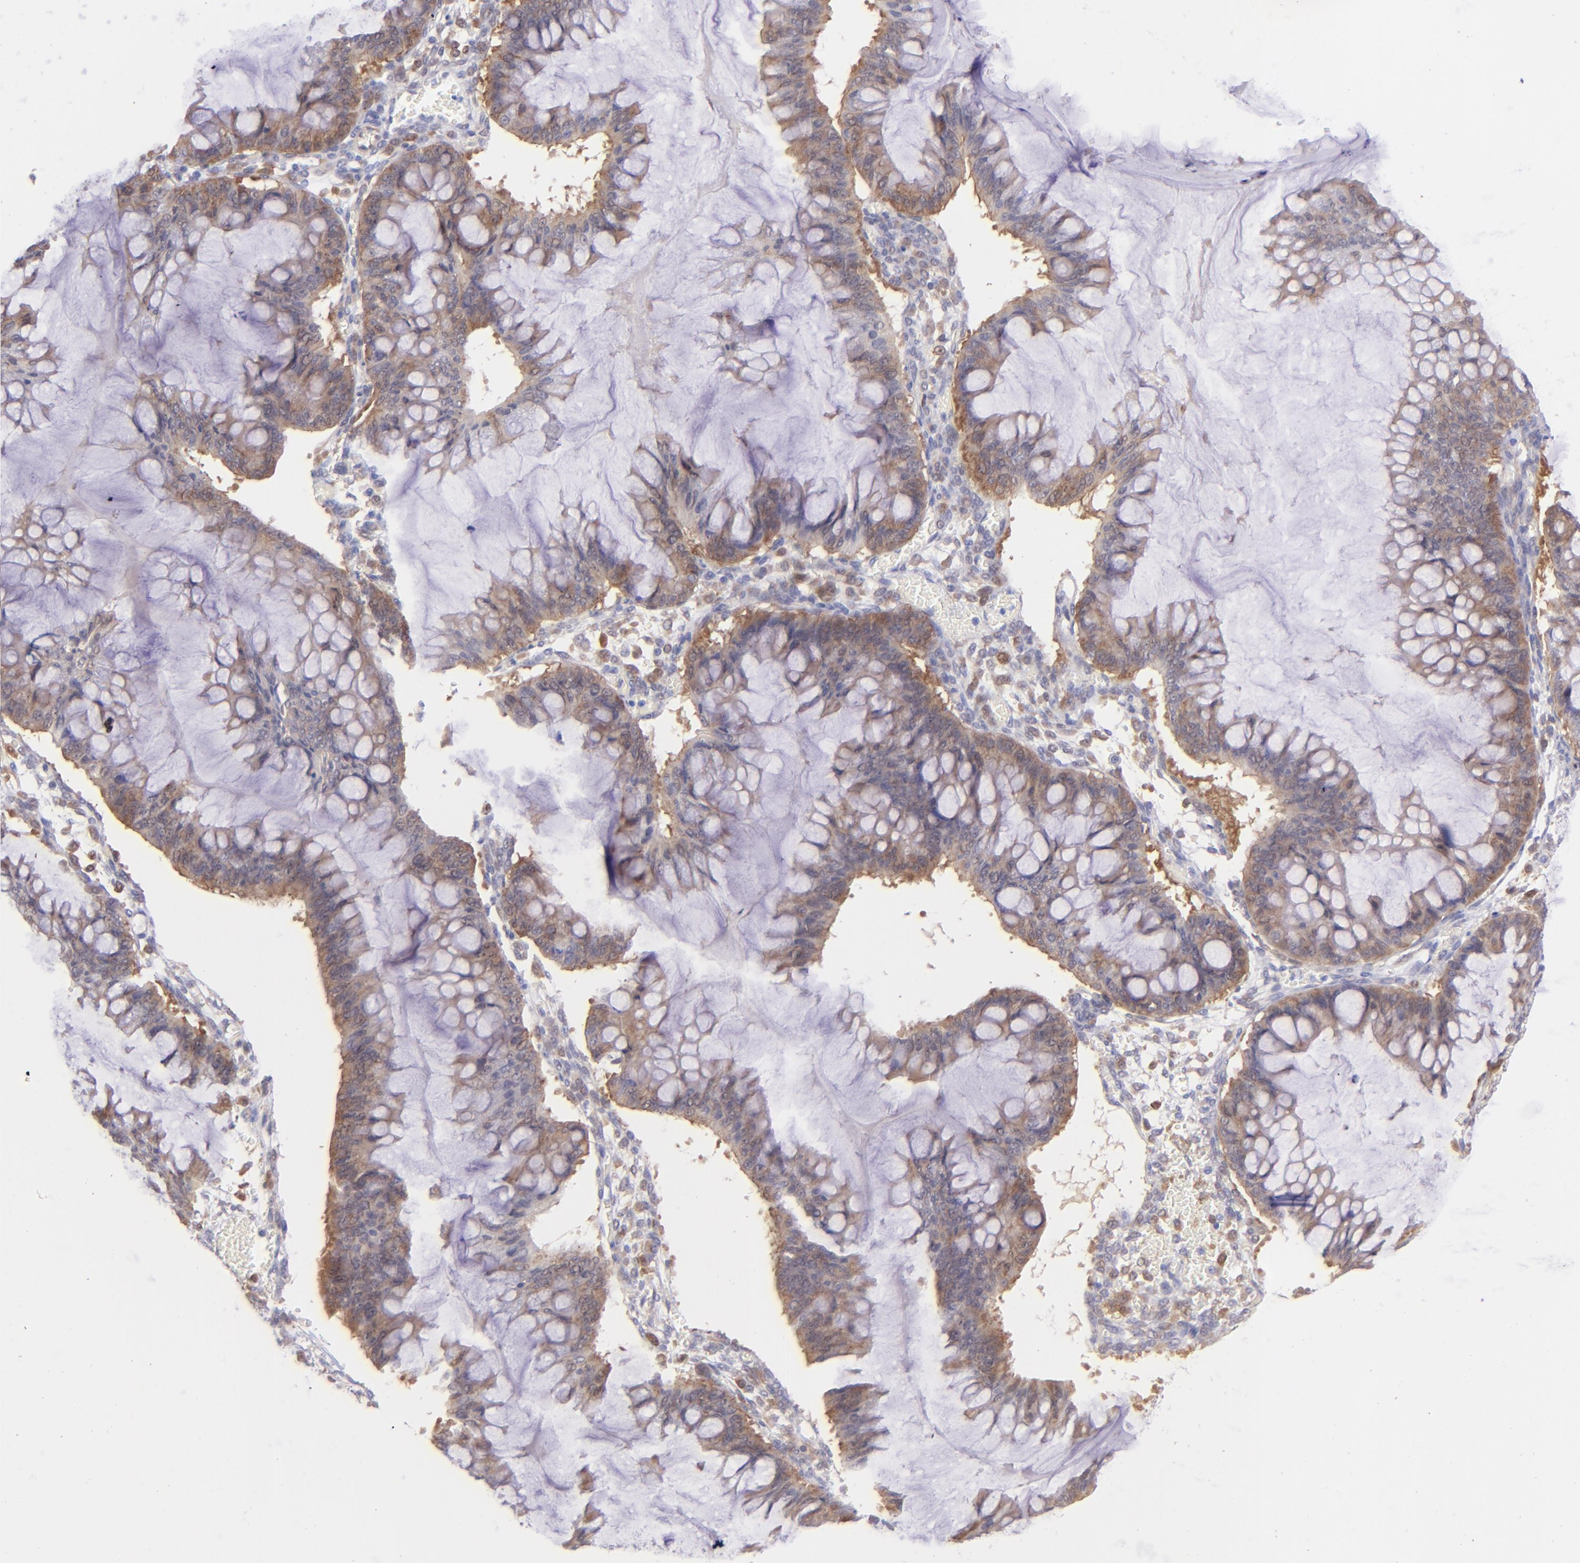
{"staining": {"intensity": "weak", "quantity": ">75%", "location": "cytoplasmic/membranous"}, "tissue": "ovarian cancer", "cell_type": "Tumor cells", "image_type": "cancer", "snomed": [{"axis": "morphology", "description": "Cystadenocarcinoma, mucinous, NOS"}, {"axis": "topography", "description": "Ovary"}], "caption": "Mucinous cystadenocarcinoma (ovarian) stained with a brown dye exhibits weak cytoplasmic/membranous positive staining in approximately >75% of tumor cells.", "gene": "SH2D4A", "patient": {"sex": "female", "age": 73}}